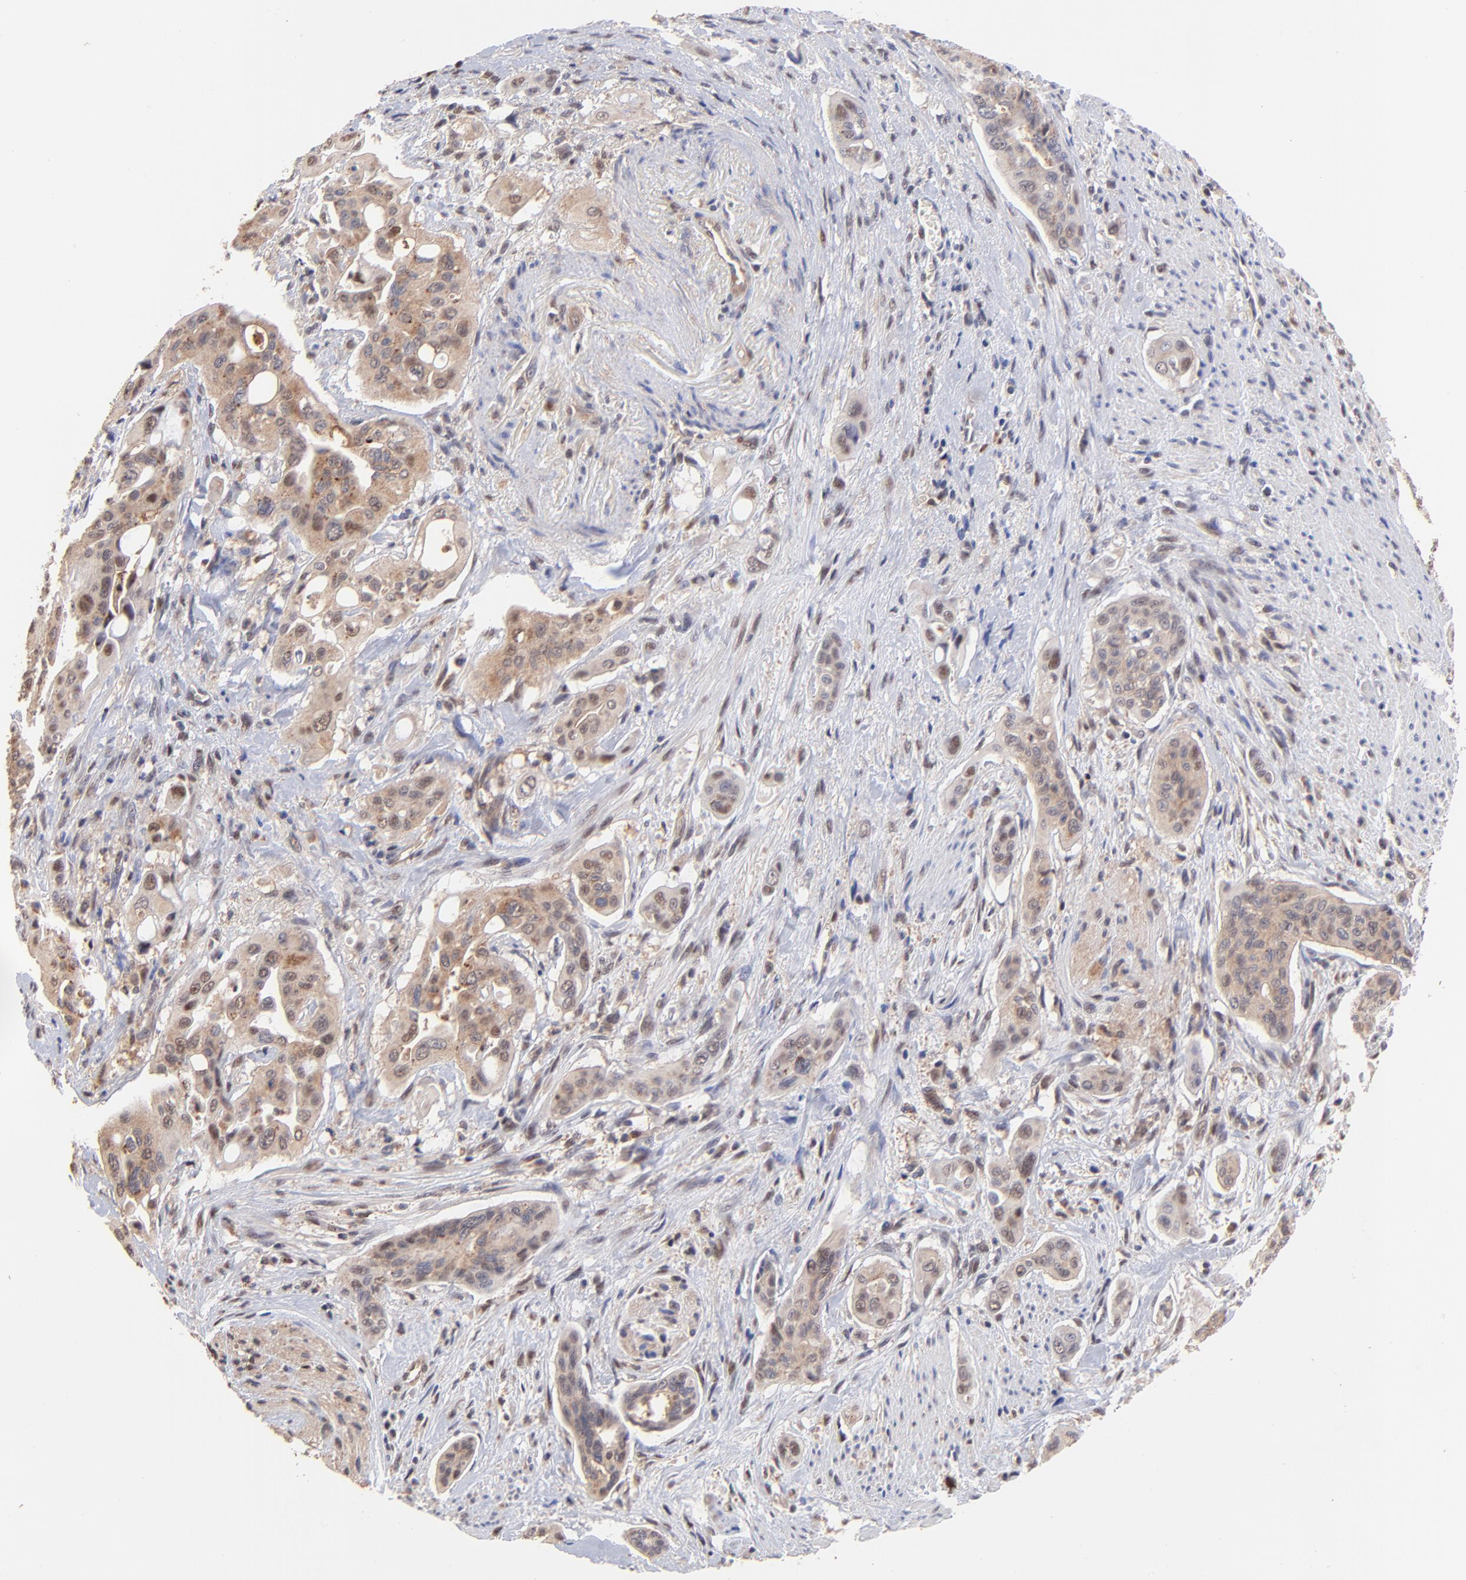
{"staining": {"intensity": "moderate", "quantity": ">75%", "location": "cytoplasmic/membranous"}, "tissue": "pancreatic cancer", "cell_type": "Tumor cells", "image_type": "cancer", "snomed": [{"axis": "morphology", "description": "Adenocarcinoma, NOS"}, {"axis": "topography", "description": "Pancreas"}], "caption": "Immunohistochemistry image of pancreatic cancer (adenocarcinoma) stained for a protein (brown), which displays medium levels of moderate cytoplasmic/membranous staining in about >75% of tumor cells.", "gene": "PSMA6", "patient": {"sex": "male", "age": 77}}